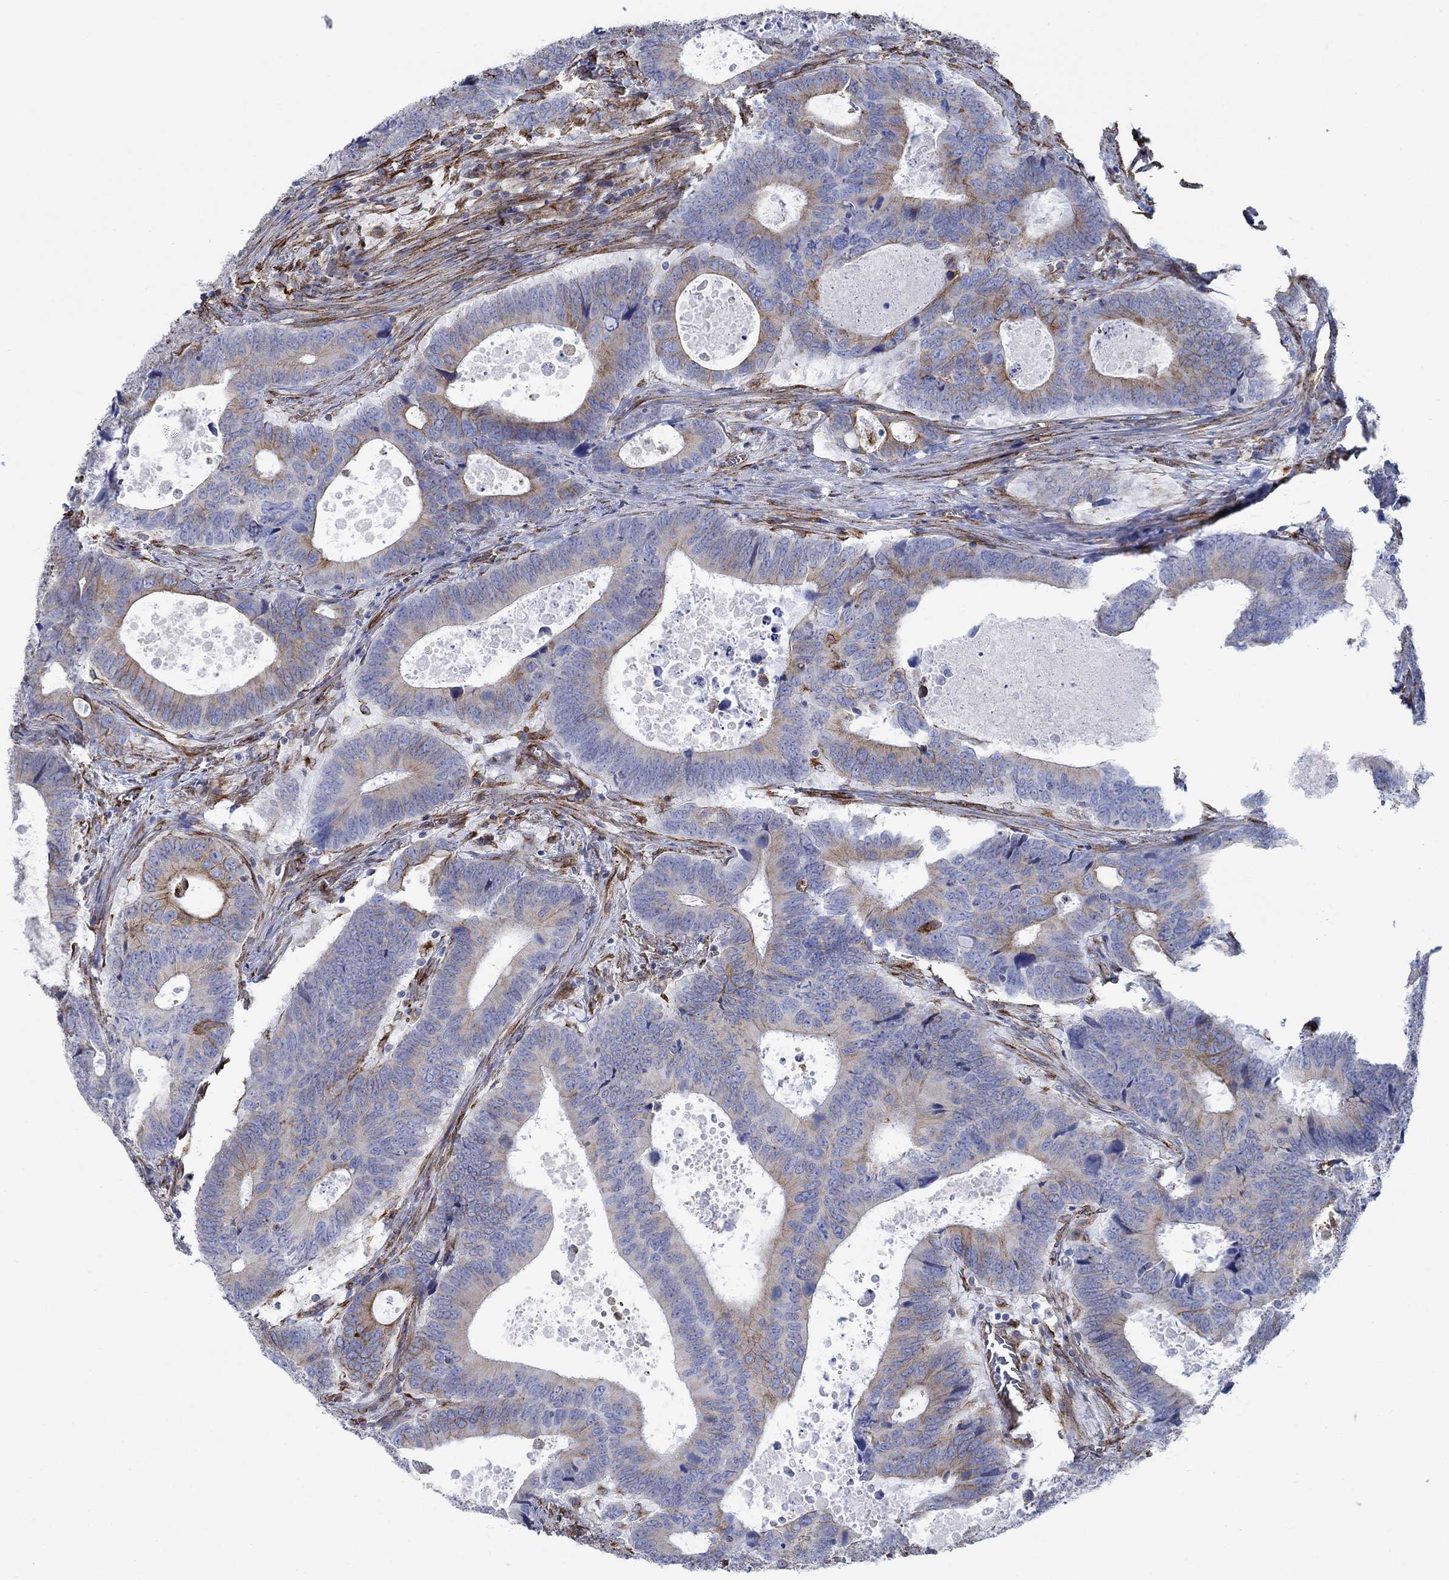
{"staining": {"intensity": "moderate", "quantity": "<25%", "location": "cytoplasmic/membranous"}, "tissue": "colorectal cancer", "cell_type": "Tumor cells", "image_type": "cancer", "snomed": [{"axis": "morphology", "description": "Adenocarcinoma, NOS"}, {"axis": "topography", "description": "Colon"}], "caption": "Immunohistochemistry (IHC) photomicrograph of human colorectal adenocarcinoma stained for a protein (brown), which reveals low levels of moderate cytoplasmic/membranous positivity in approximately <25% of tumor cells.", "gene": "STC2", "patient": {"sex": "female", "age": 82}}